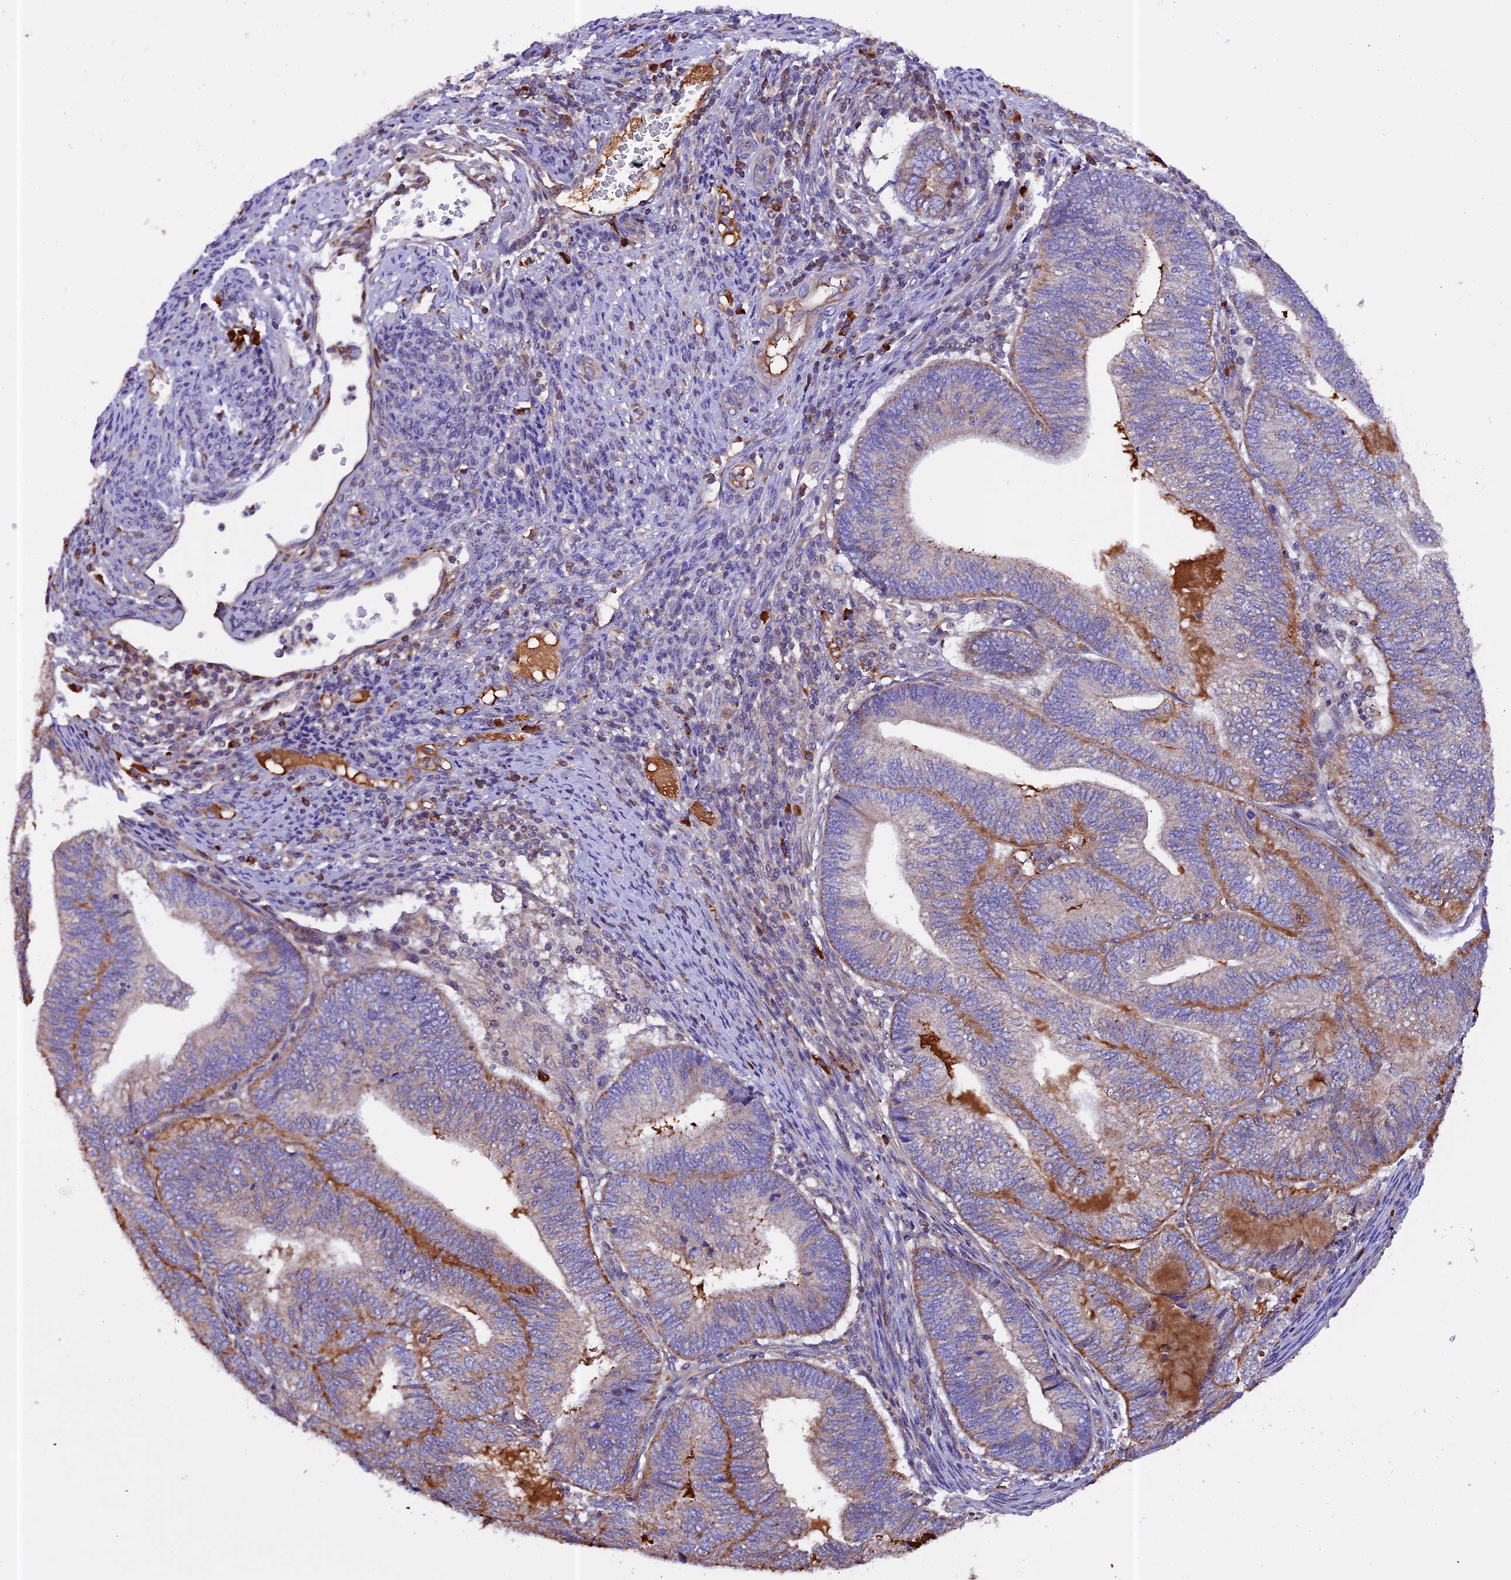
{"staining": {"intensity": "moderate", "quantity": "<25%", "location": "cytoplasmic/membranous"}, "tissue": "endometrial cancer", "cell_type": "Tumor cells", "image_type": "cancer", "snomed": [{"axis": "morphology", "description": "Adenocarcinoma, NOS"}, {"axis": "topography", "description": "Uterus"}, {"axis": "topography", "description": "Endometrium"}], "caption": "Human endometrial adenocarcinoma stained with a protein marker reveals moderate staining in tumor cells.", "gene": "METTL22", "patient": {"sex": "female", "age": 70}}